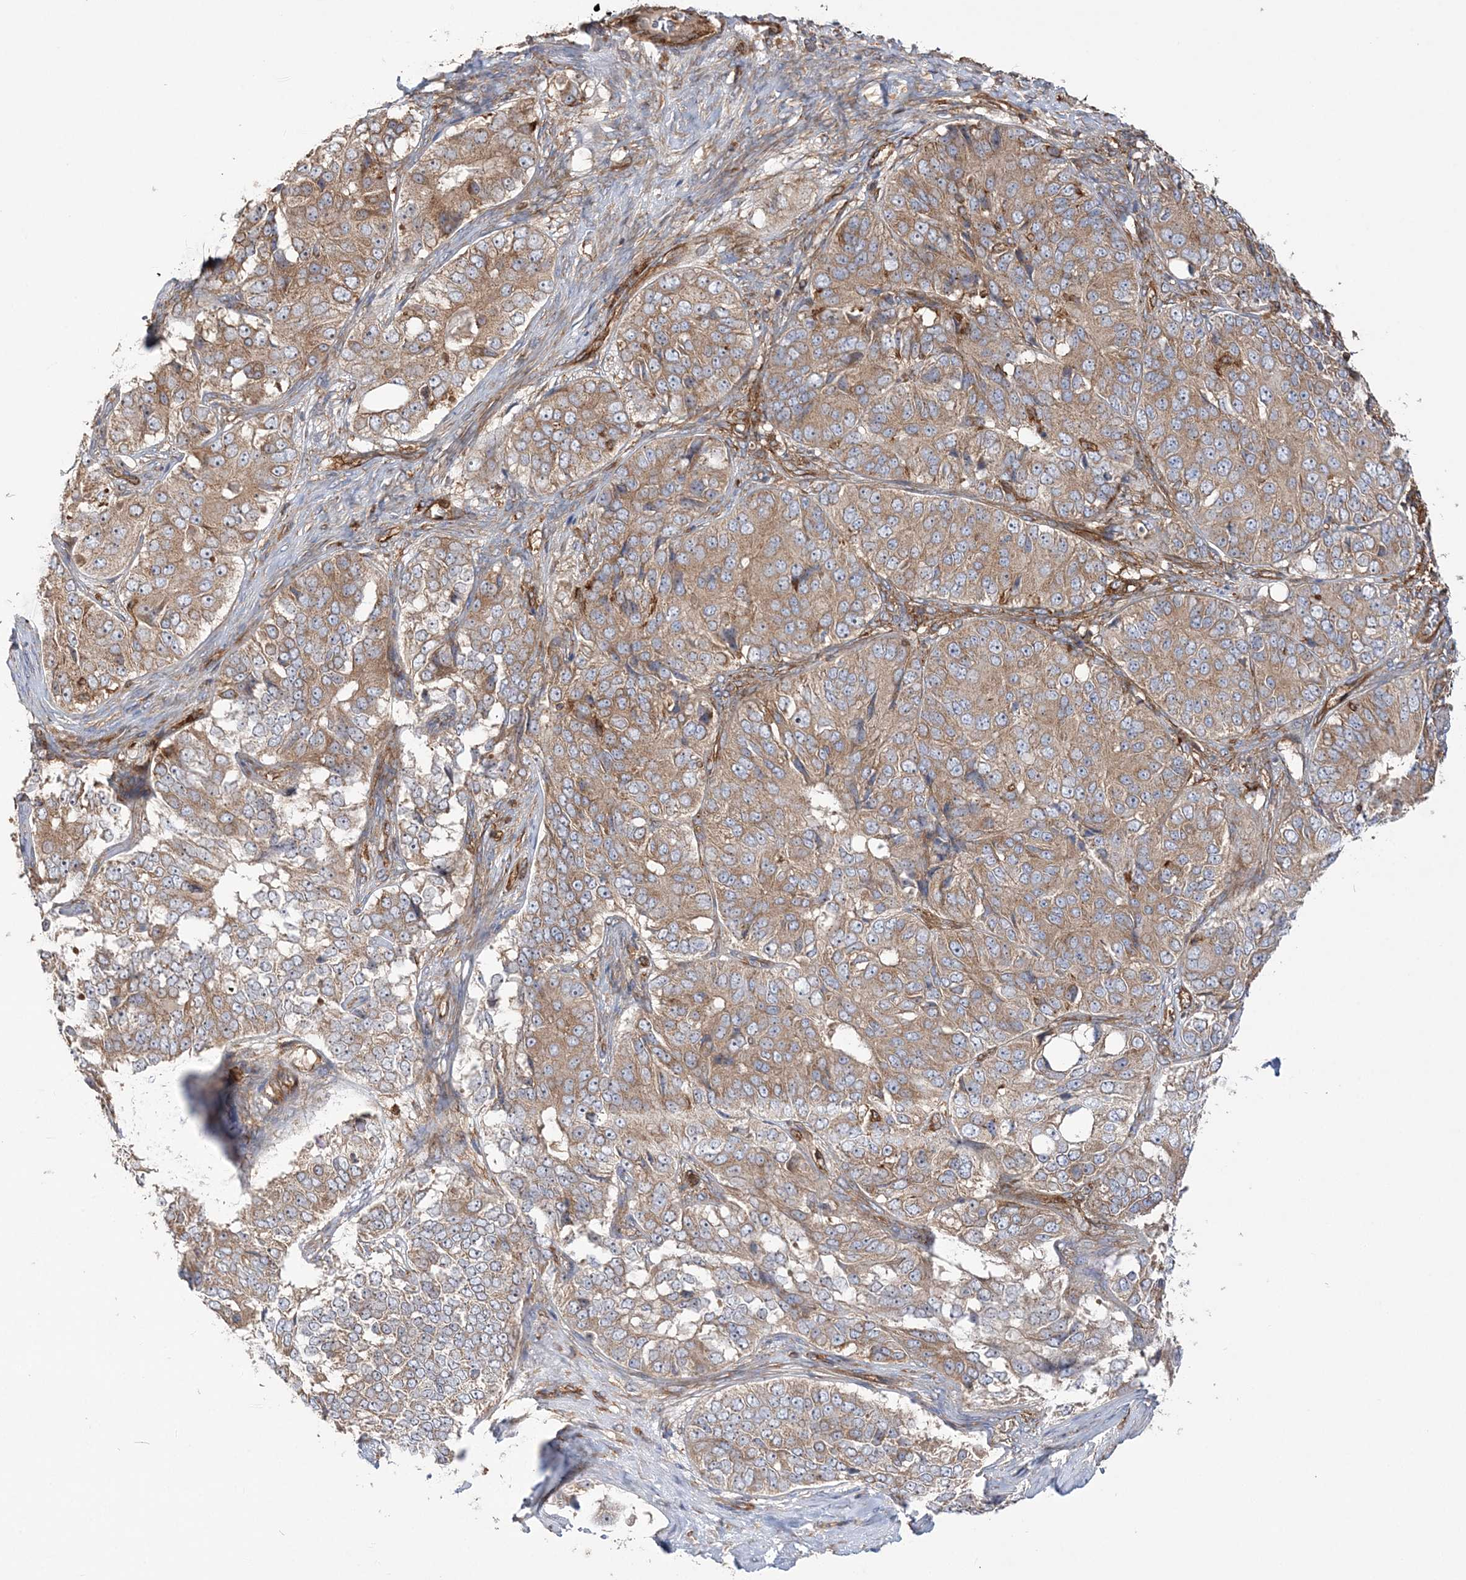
{"staining": {"intensity": "weak", "quantity": ">75%", "location": "cytoplasmic/membranous"}, "tissue": "ovarian cancer", "cell_type": "Tumor cells", "image_type": "cancer", "snomed": [{"axis": "morphology", "description": "Carcinoma, endometroid"}, {"axis": "topography", "description": "Ovary"}], "caption": "Ovarian endometroid carcinoma stained with a protein marker reveals weak staining in tumor cells.", "gene": "TBC1D5", "patient": {"sex": "female", "age": 51}}